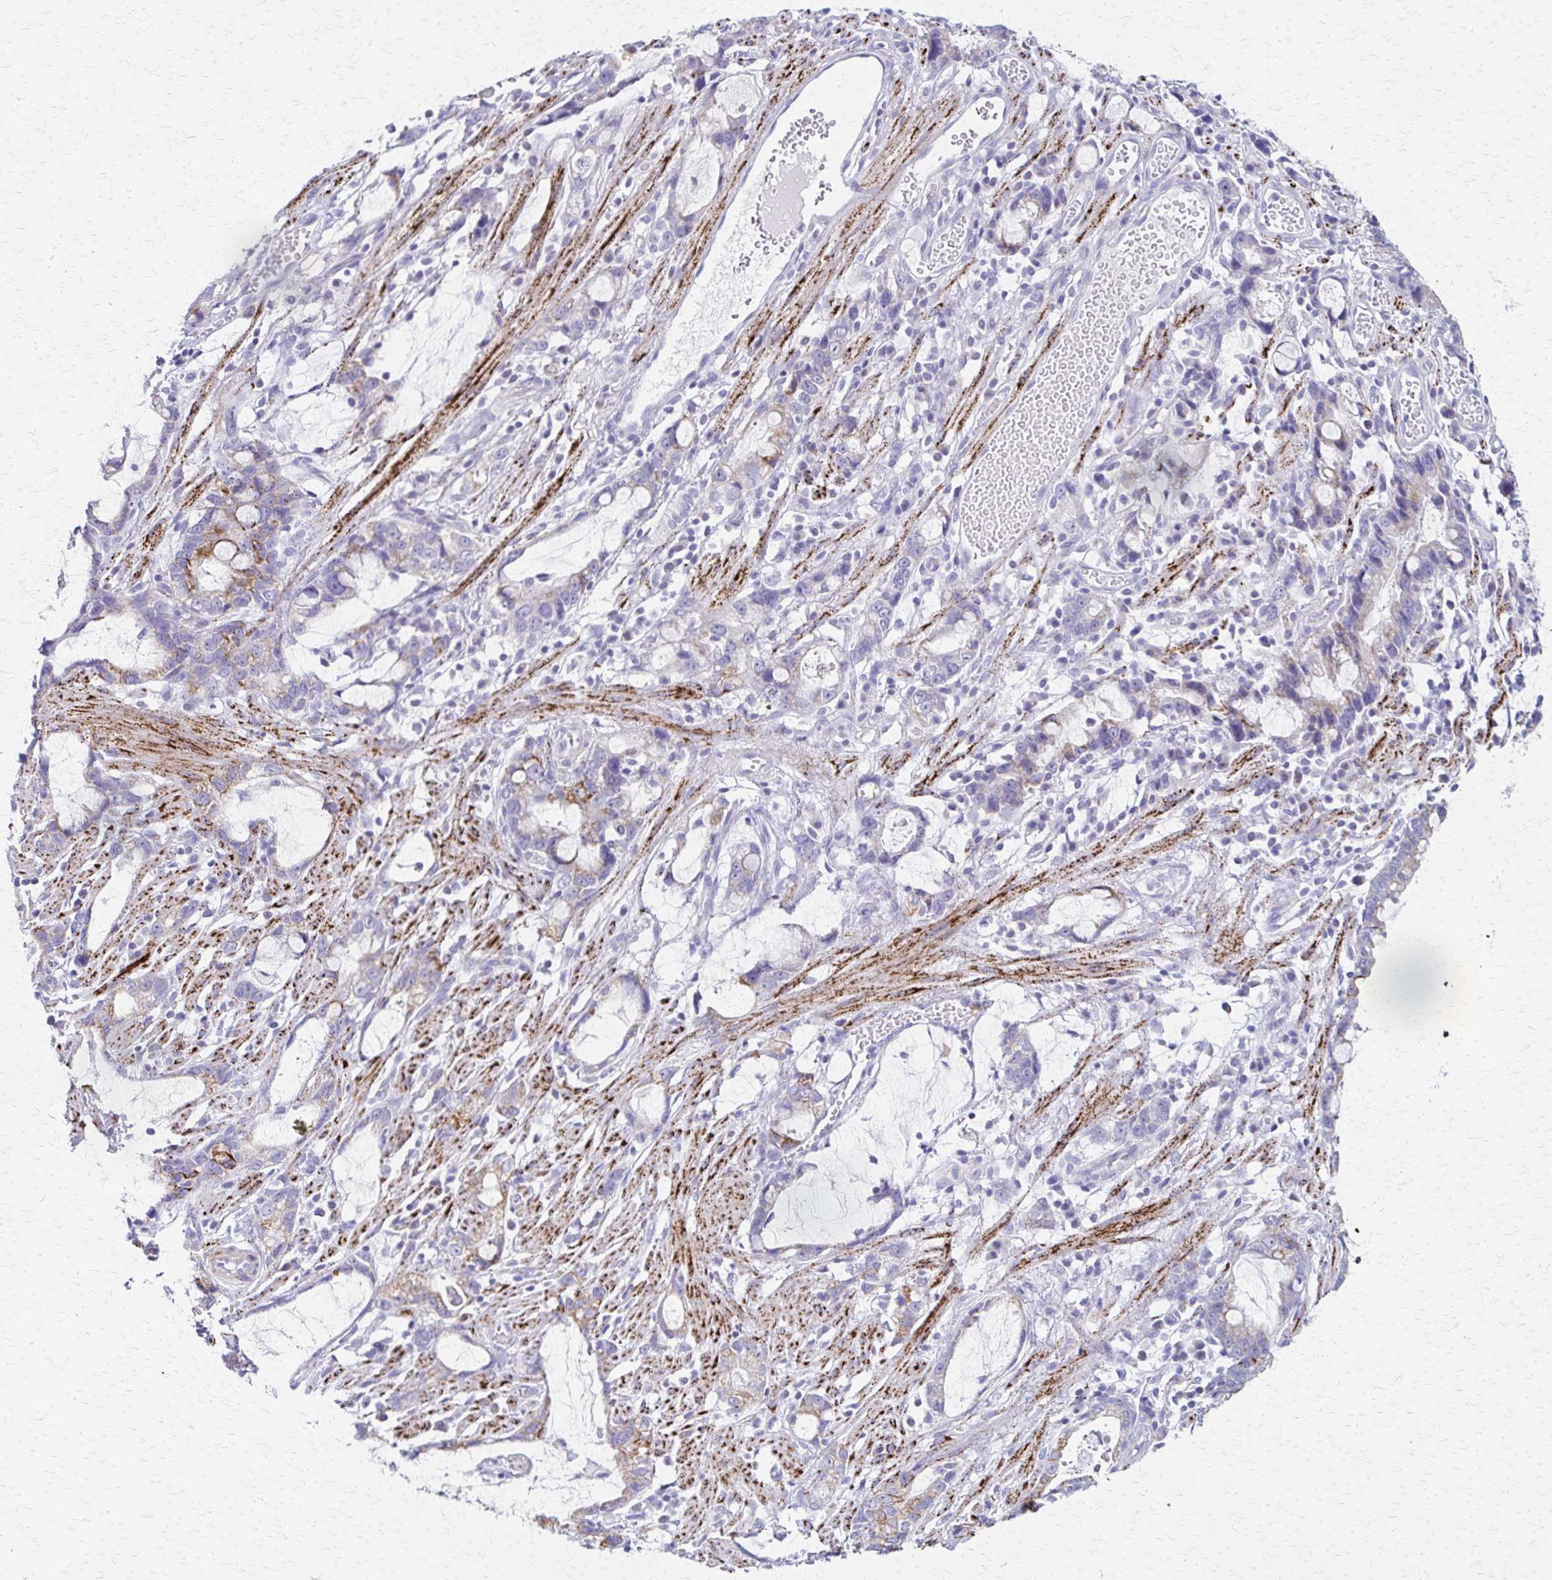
{"staining": {"intensity": "negative", "quantity": "none", "location": "none"}, "tissue": "stomach cancer", "cell_type": "Tumor cells", "image_type": "cancer", "snomed": [{"axis": "morphology", "description": "Adenocarcinoma, NOS"}, {"axis": "topography", "description": "Stomach"}], "caption": "Micrograph shows no protein positivity in tumor cells of stomach cancer (adenocarcinoma) tissue. (Immunohistochemistry (ihc), brightfield microscopy, high magnification).", "gene": "ZSCAN5B", "patient": {"sex": "male", "age": 55}}